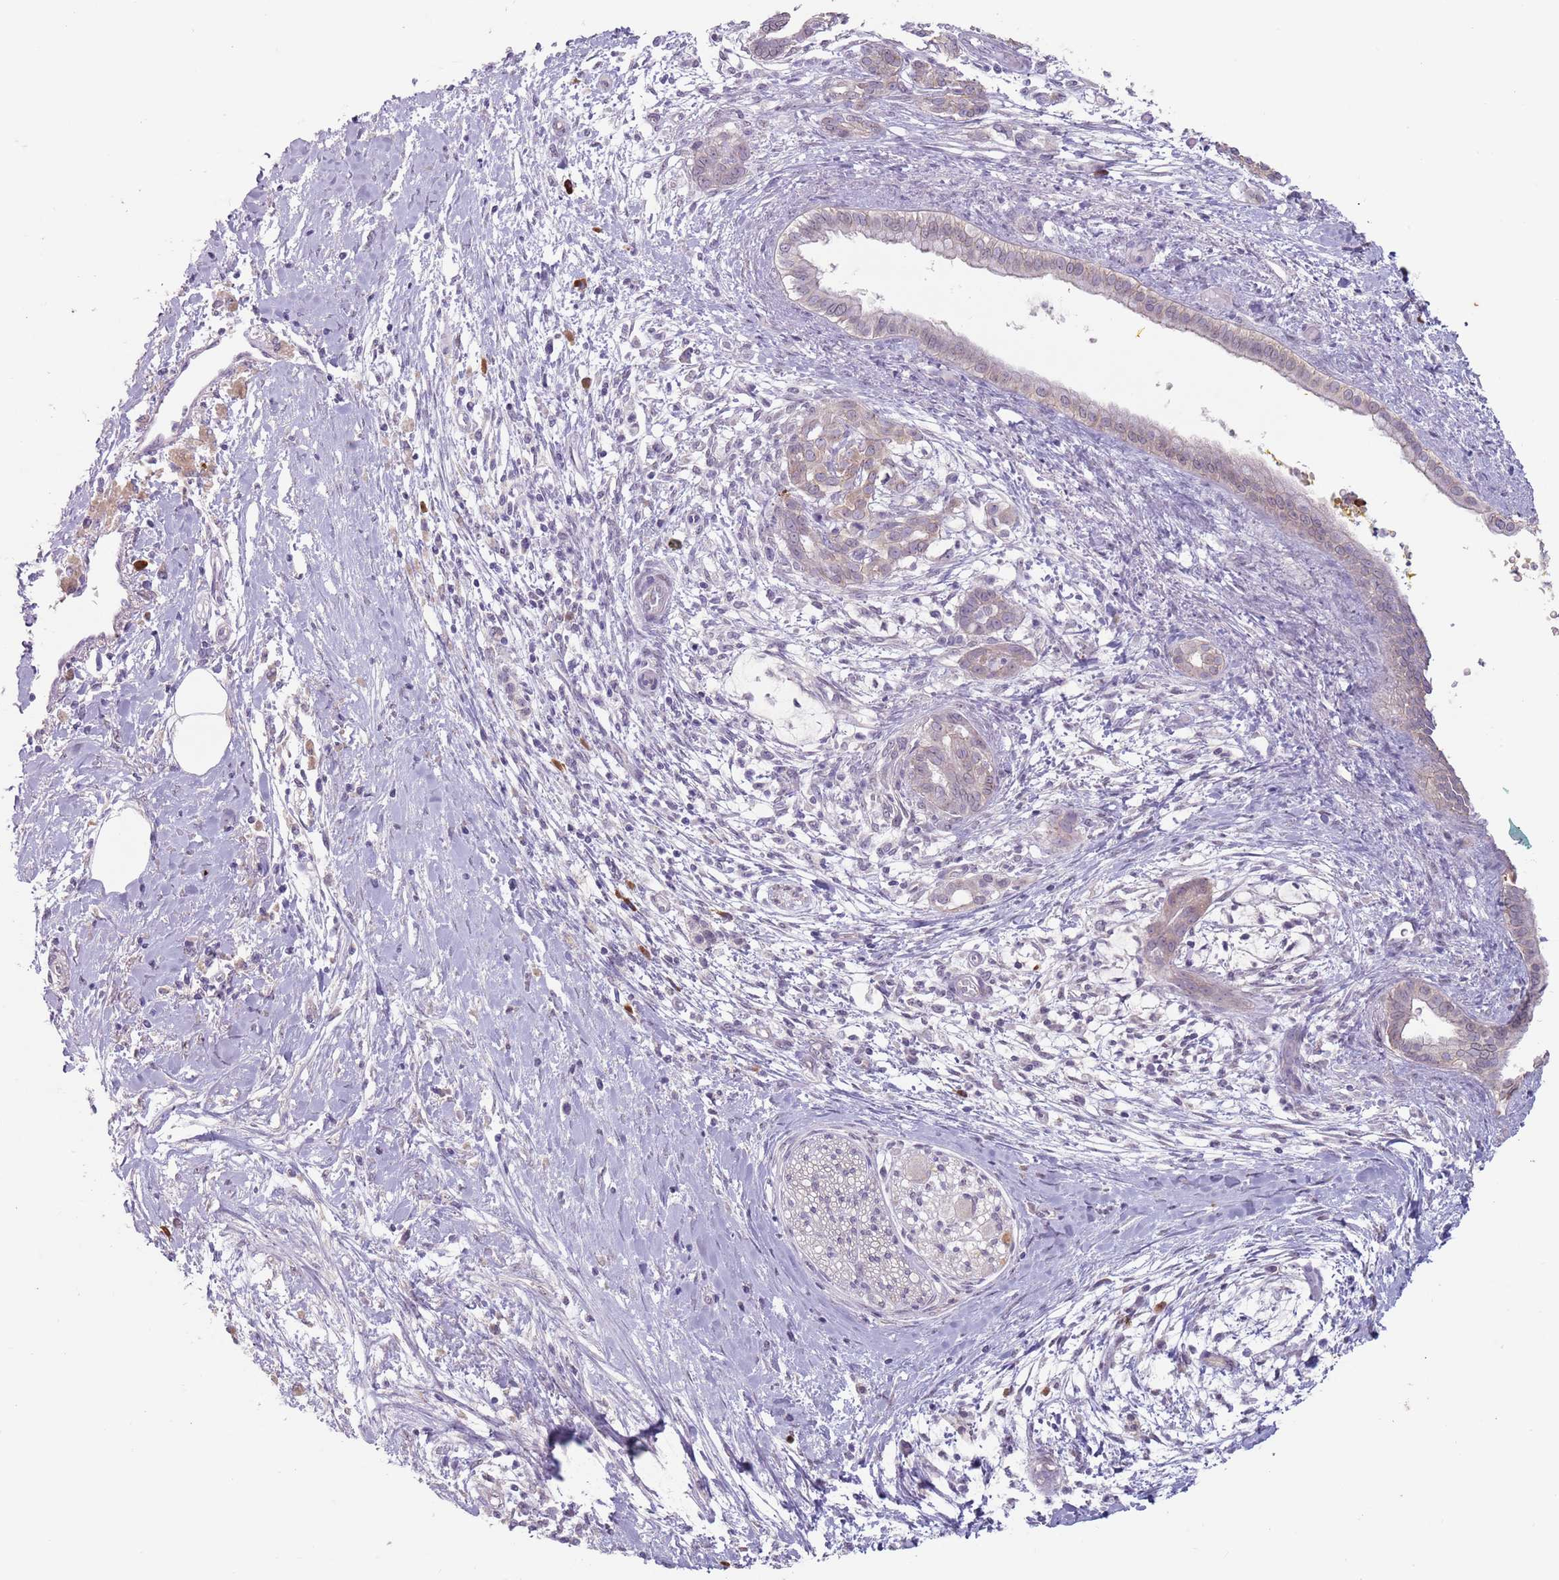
{"staining": {"intensity": "weak", "quantity": "<25%", "location": "cytoplasmic/membranous"}, "tissue": "pancreatic cancer", "cell_type": "Tumor cells", "image_type": "cancer", "snomed": [{"axis": "morphology", "description": "Adenocarcinoma, NOS"}, {"axis": "topography", "description": "Pancreas"}], "caption": "Immunohistochemical staining of pancreatic adenocarcinoma displays no significant expression in tumor cells.", "gene": "STYK1", "patient": {"sex": "male", "age": 58}}